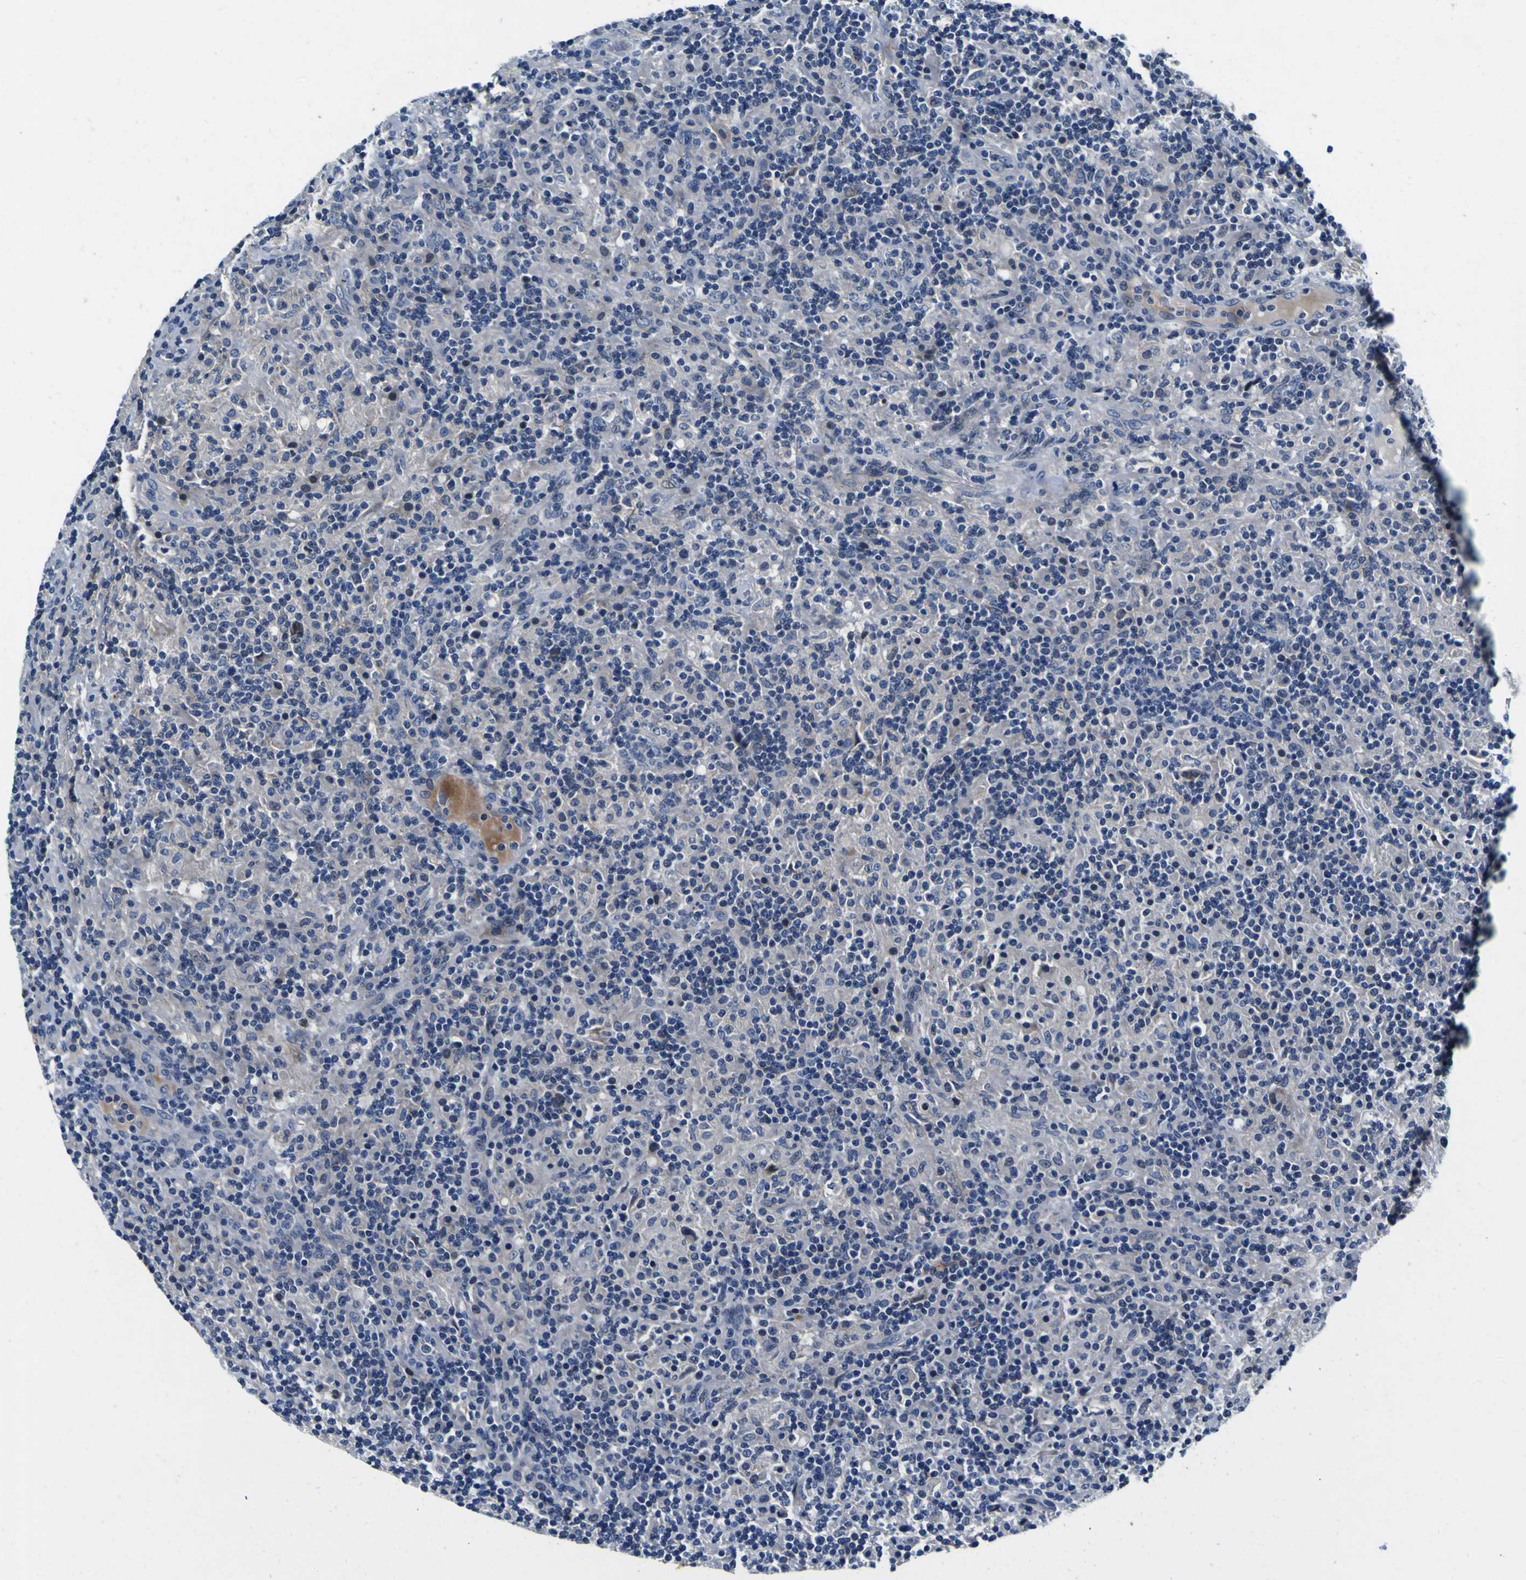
{"staining": {"intensity": "weak", "quantity": "<25%", "location": "cytoplasmic/membranous"}, "tissue": "lymphoma", "cell_type": "Tumor cells", "image_type": "cancer", "snomed": [{"axis": "morphology", "description": "Hodgkin's disease, NOS"}, {"axis": "topography", "description": "Lymph node"}], "caption": "DAB (3,3'-diaminobenzidine) immunohistochemical staining of human Hodgkin's disease exhibits no significant positivity in tumor cells.", "gene": "AGAP3", "patient": {"sex": "male", "age": 70}}